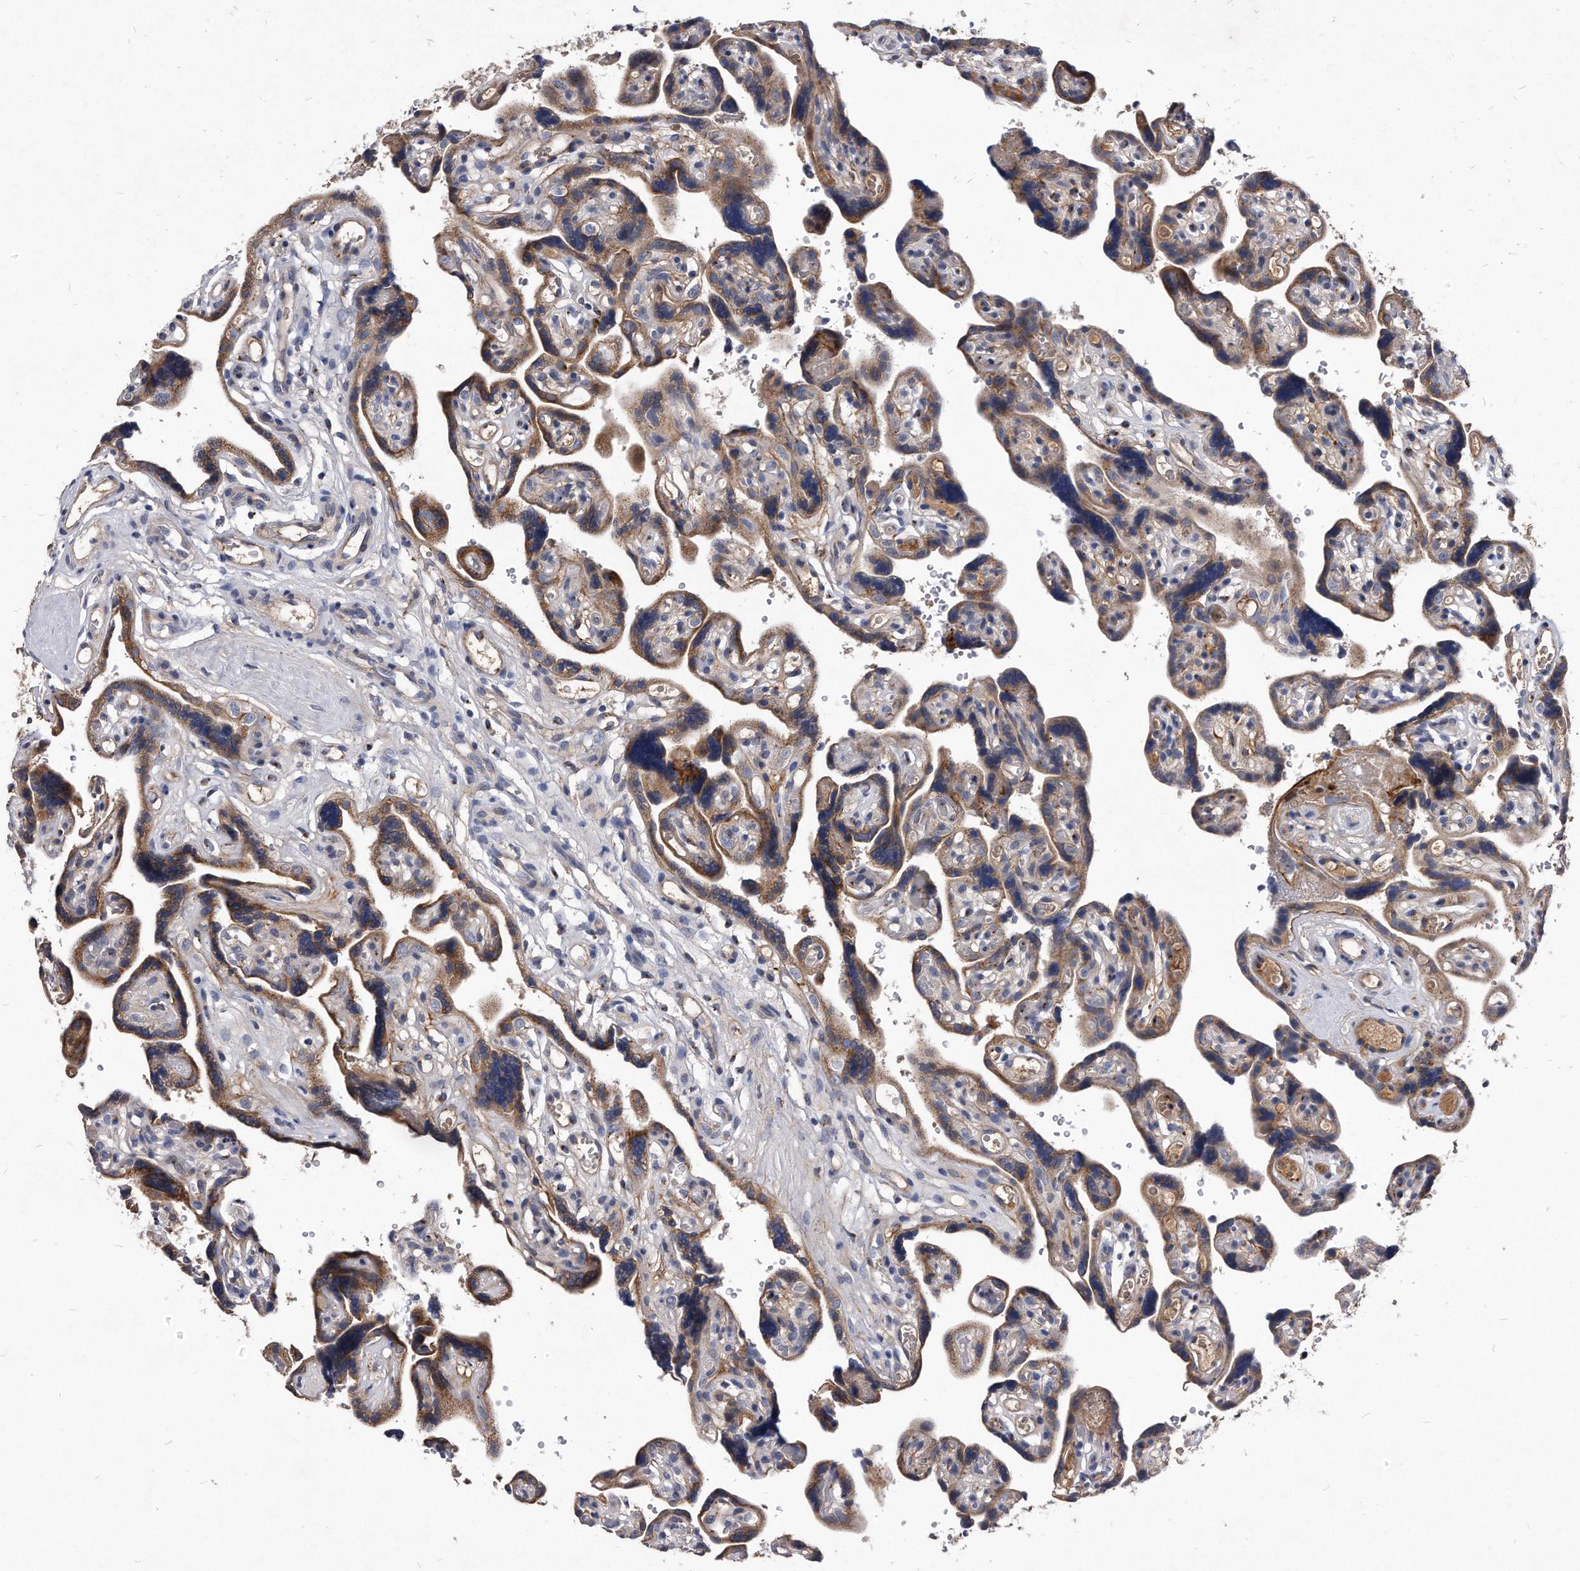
{"staining": {"intensity": "strong", "quantity": ">75%", "location": "cytoplasmic/membranous"}, "tissue": "placenta", "cell_type": "Decidual cells", "image_type": "normal", "snomed": [{"axis": "morphology", "description": "Normal tissue, NOS"}, {"axis": "topography", "description": "Placenta"}], "caption": "DAB (3,3'-diaminobenzidine) immunohistochemical staining of normal human placenta demonstrates strong cytoplasmic/membranous protein positivity in about >75% of decidual cells.", "gene": "MGAT4A", "patient": {"sex": "female", "age": 30}}